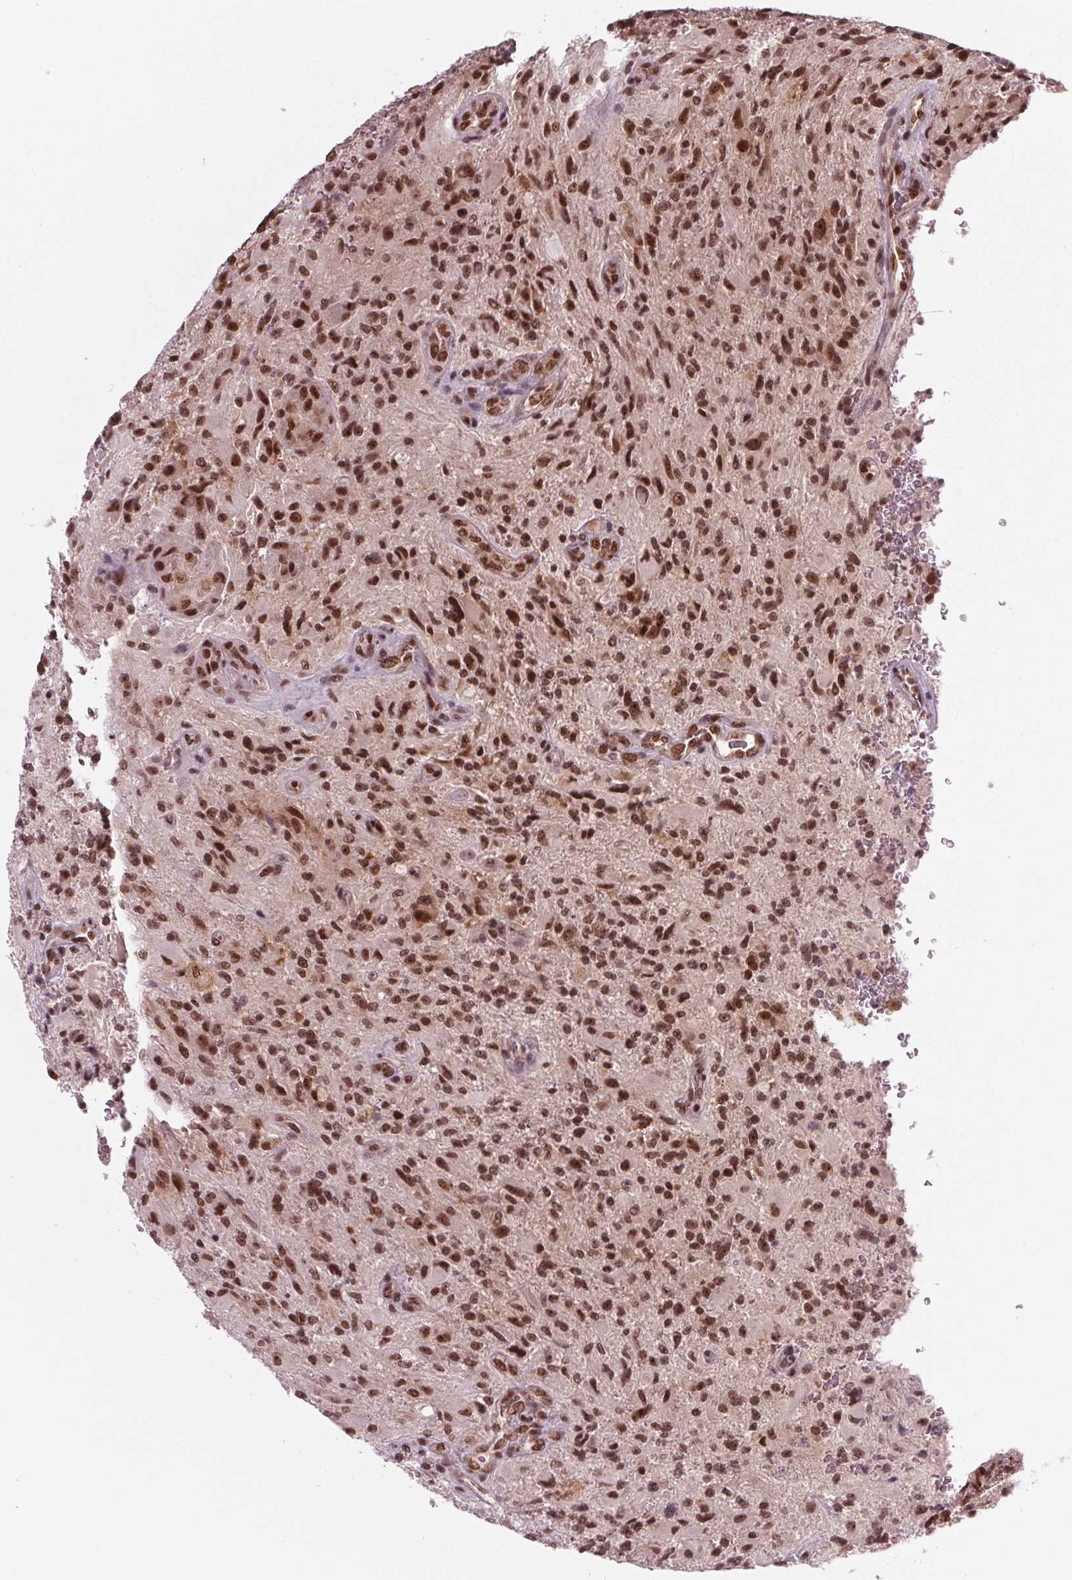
{"staining": {"intensity": "strong", "quantity": ">75%", "location": "nuclear"}, "tissue": "glioma", "cell_type": "Tumor cells", "image_type": "cancer", "snomed": [{"axis": "morphology", "description": "Glioma, malignant, High grade"}, {"axis": "topography", "description": "Brain"}], "caption": "Immunohistochemistry (IHC) of malignant high-grade glioma exhibits high levels of strong nuclear staining in about >75% of tumor cells.", "gene": "DDX41", "patient": {"sex": "male", "age": 53}}